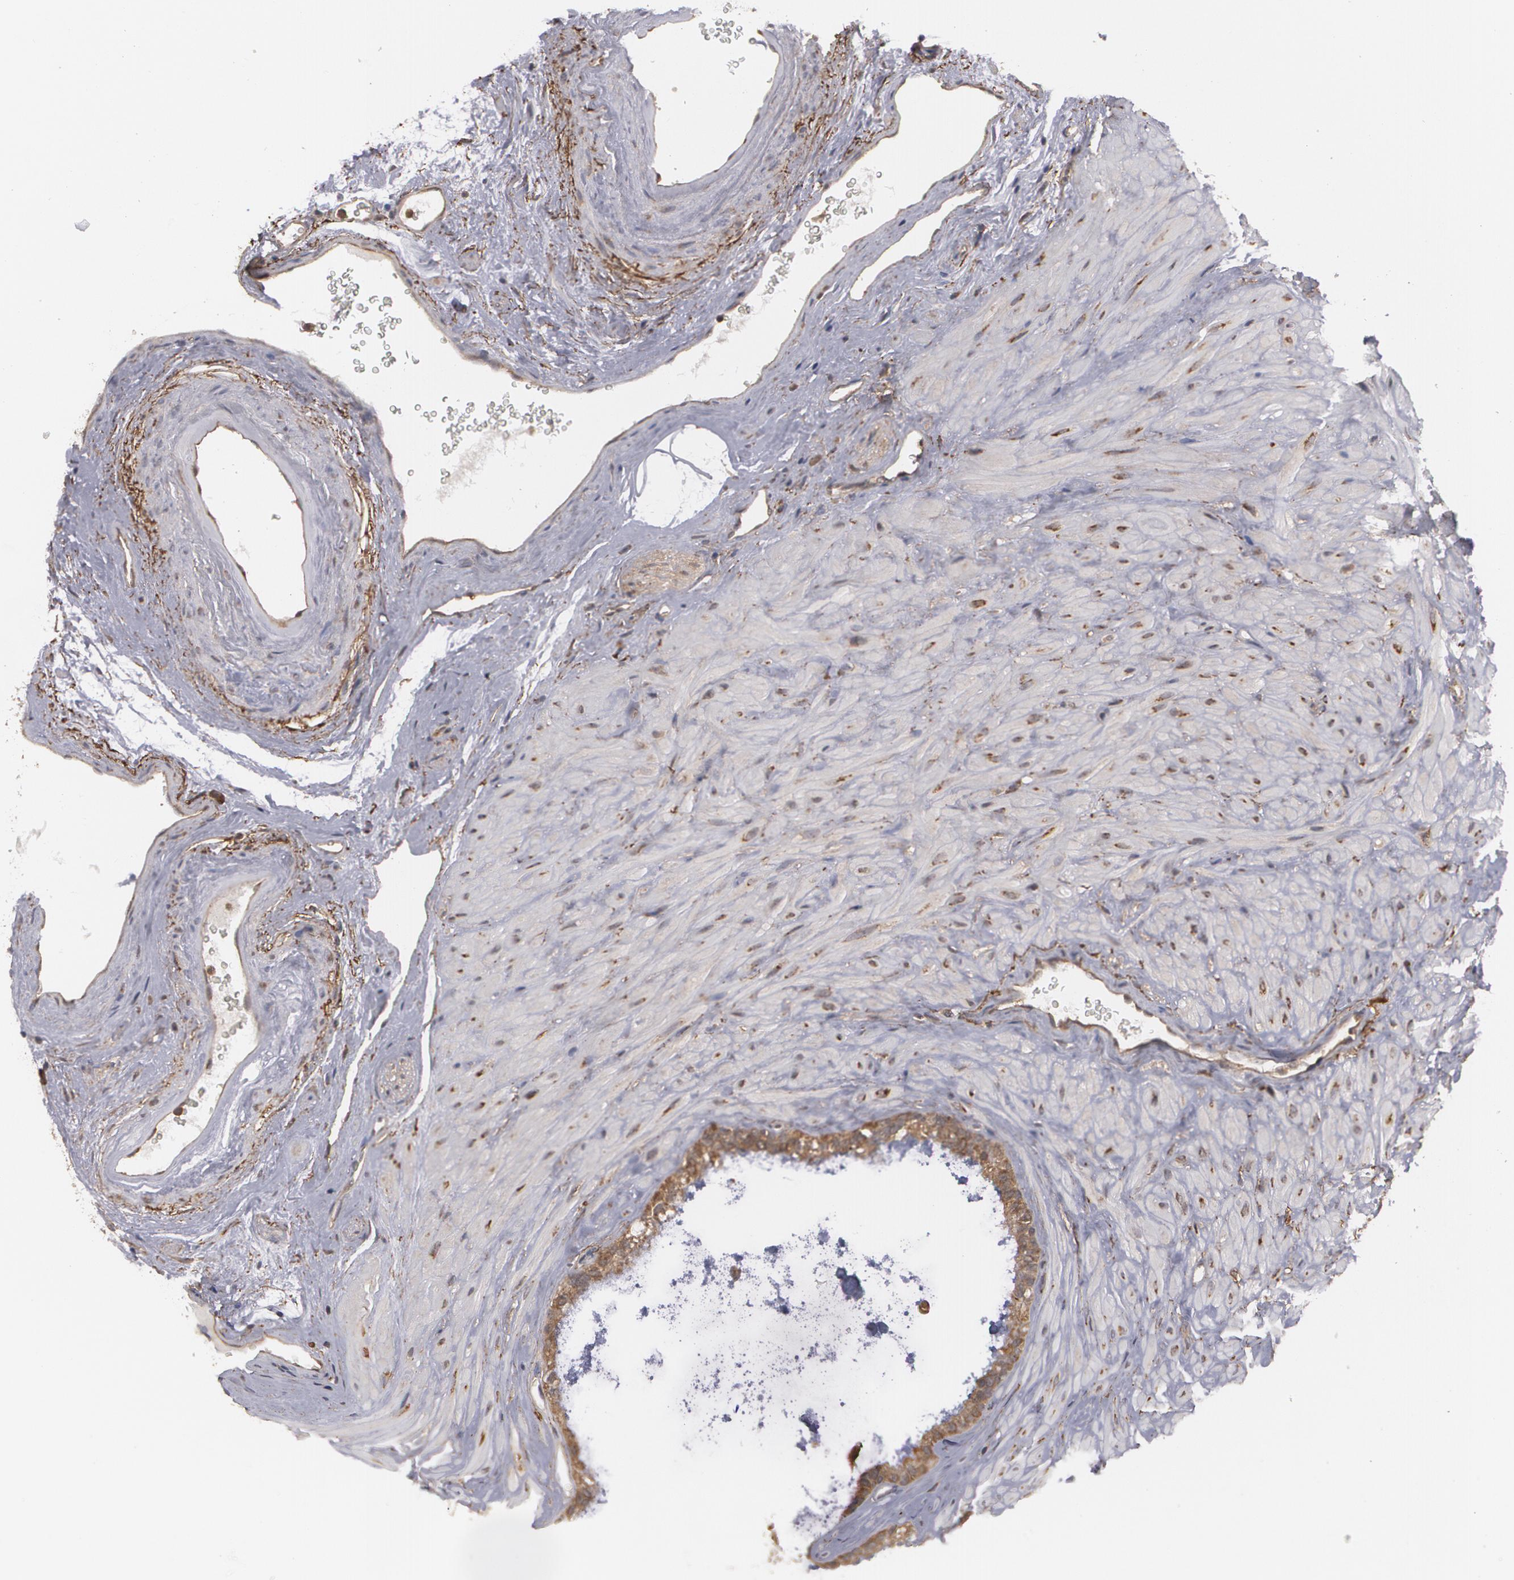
{"staining": {"intensity": "moderate", "quantity": ">75%", "location": "cytoplasmic/membranous"}, "tissue": "seminal vesicle", "cell_type": "Glandular cells", "image_type": "normal", "snomed": [{"axis": "morphology", "description": "Normal tissue, NOS"}, {"axis": "topography", "description": "Seminal veicle"}], "caption": "A brown stain shows moderate cytoplasmic/membranous staining of a protein in glandular cells of normal seminal vesicle.", "gene": "BMP6", "patient": {"sex": "male", "age": 63}}